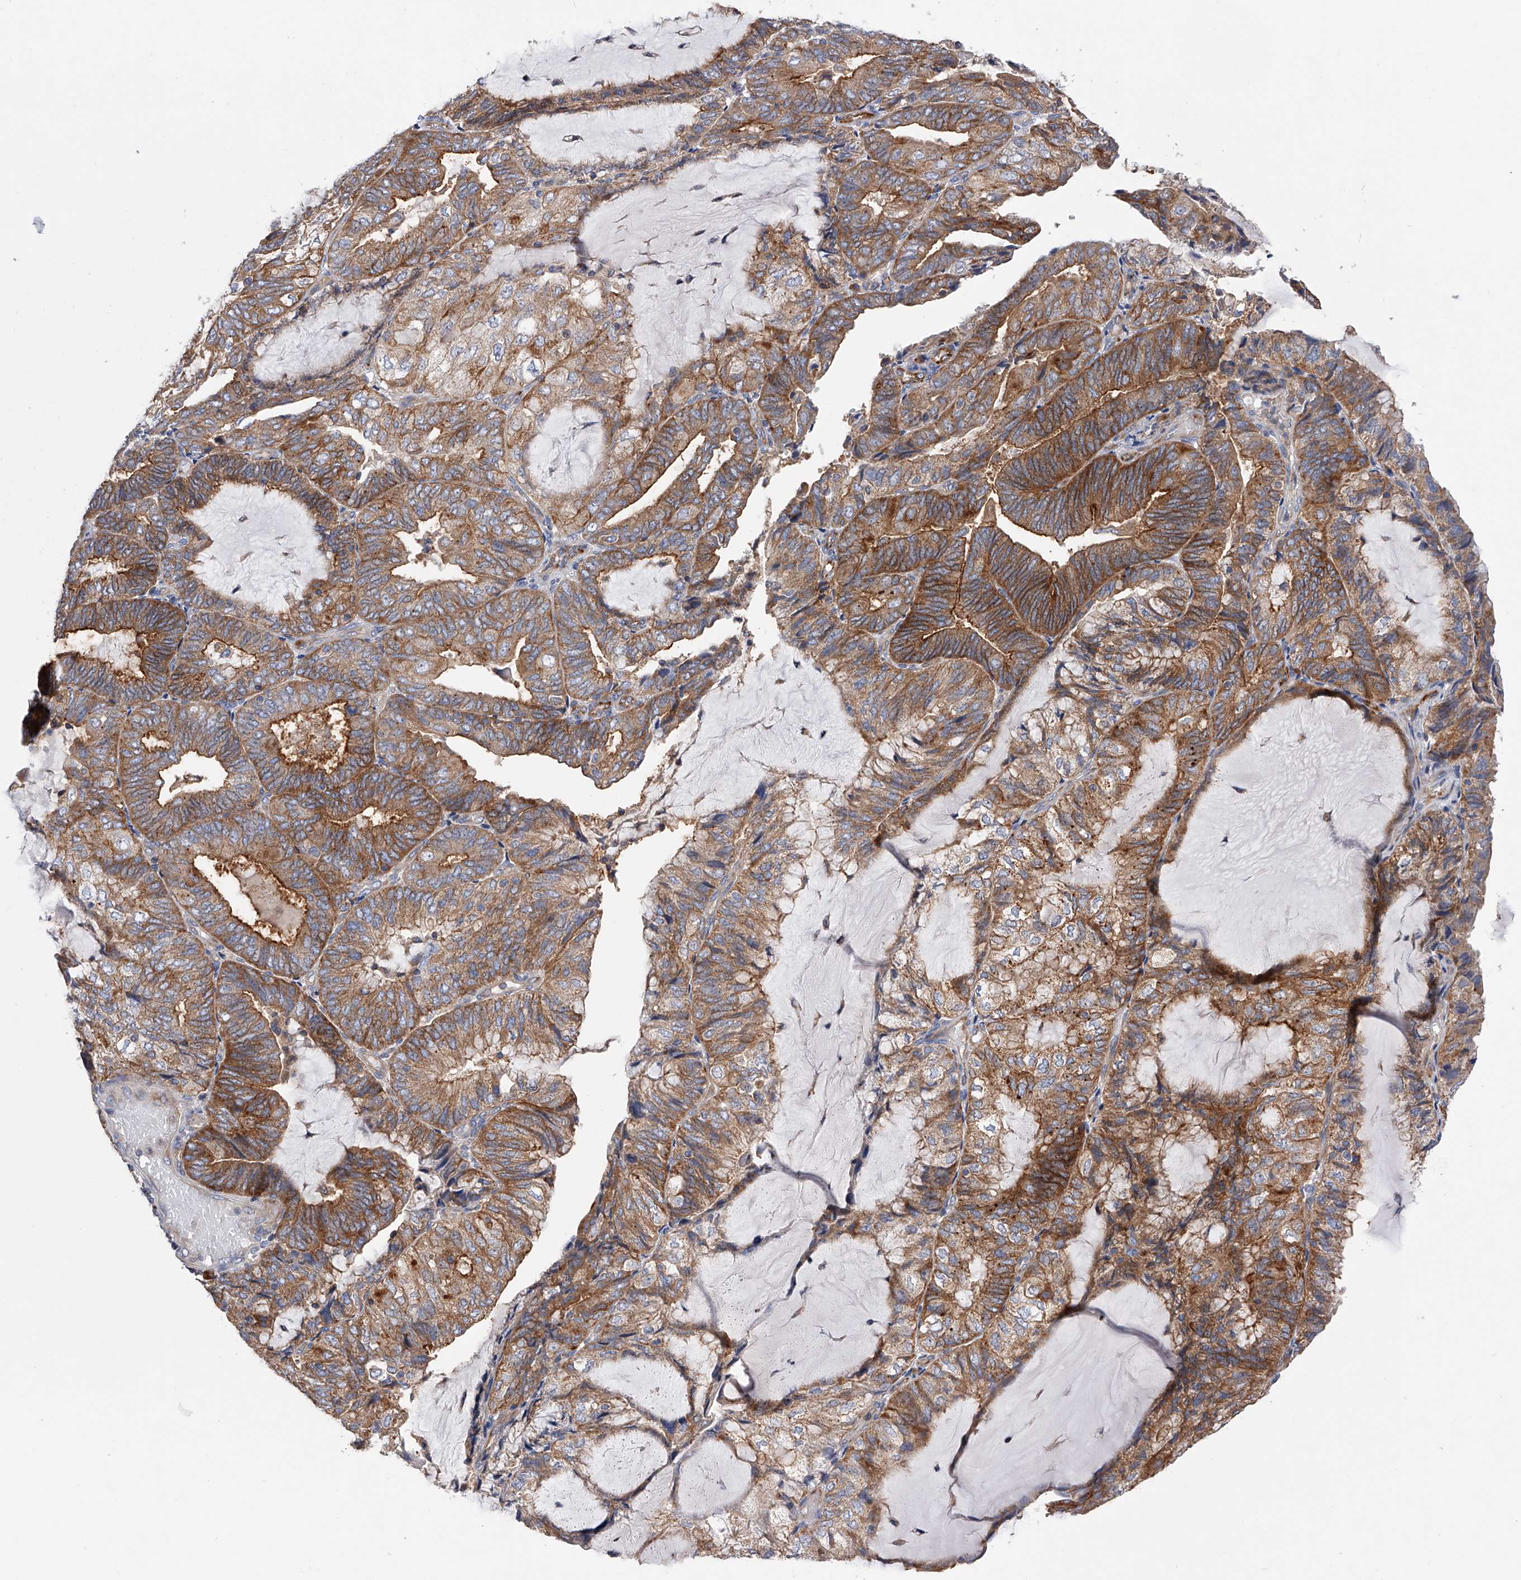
{"staining": {"intensity": "moderate", "quantity": ">75%", "location": "cytoplasmic/membranous"}, "tissue": "endometrial cancer", "cell_type": "Tumor cells", "image_type": "cancer", "snomed": [{"axis": "morphology", "description": "Adenocarcinoma, NOS"}, {"axis": "topography", "description": "Endometrium"}], "caption": "Tumor cells reveal medium levels of moderate cytoplasmic/membranous expression in approximately >75% of cells in human endometrial cancer (adenocarcinoma).", "gene": "MLYCD", "patient": {"sex": "female", "age": 81}}